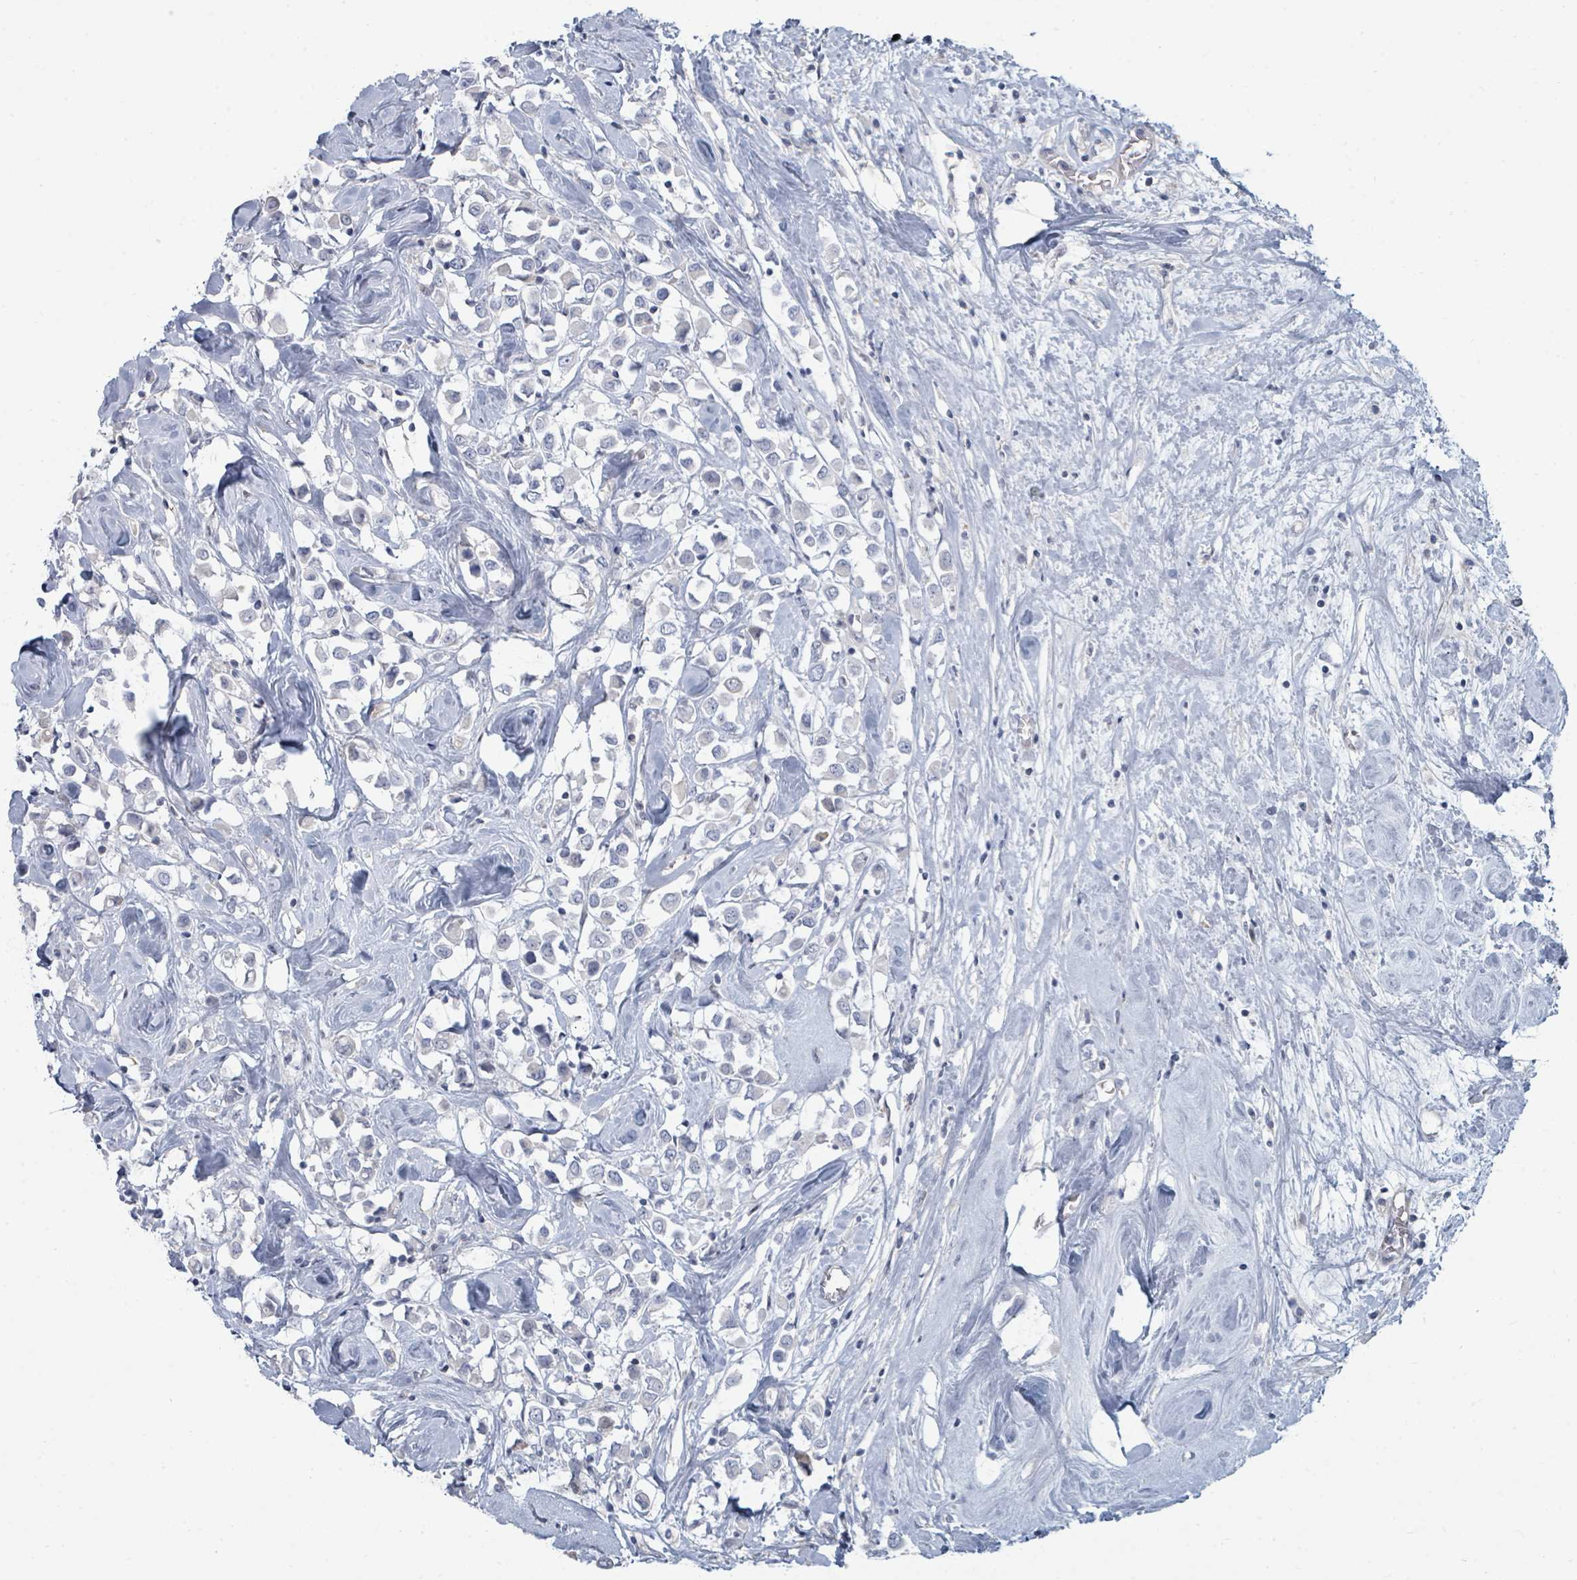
{"staining": {"intensity": "negative", "quantity": "none", "location": "none"}, "tissue": "breast cancer", "cell_type": "Tumor cells", "image_type": "cancer", "snomed": [{"axis": "morphology", "description": "Duct carcinoma"}, {"axis": "topography", "description": "Breast"}], "caption": "The image shows no staining of tumor cells in breast infiltrating ductal carcinoma.", "gene": "SLC25A45", "patient": {"sex": "female", "age": 61}}